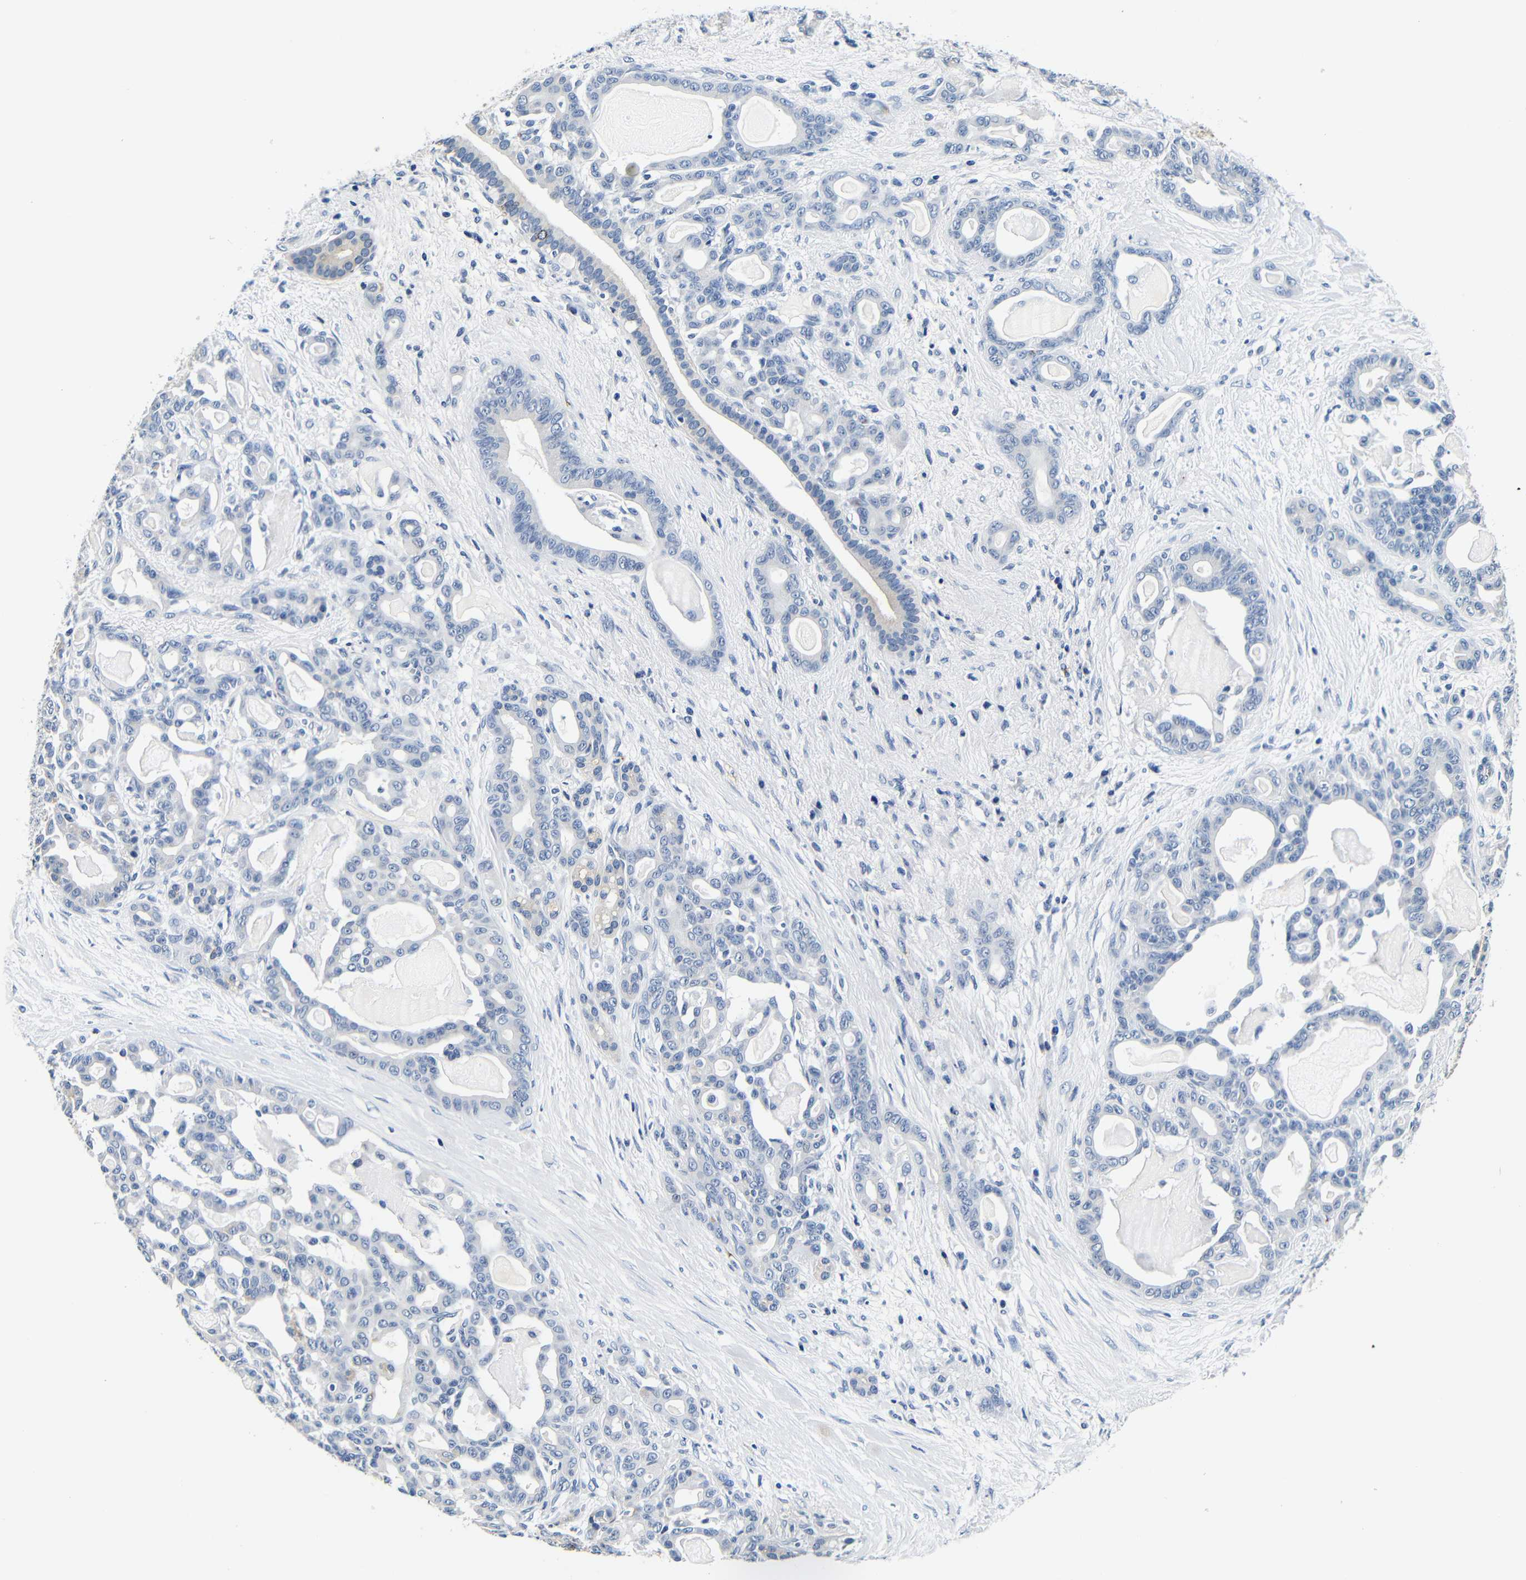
{"staining": {"intensity": "negative", "quantity": "none", "location": "none"}, "tissue": "pancreatic cancer", "cell_type": "Tumor cells", "image_type": "cancer", "snomed": [{"axis": "morphology", "description": "Adenocarcinoma, NOS"}, {"axis": "topography", "description": "Pancreas"}], "caption": "This is a micrograph of immunohistochemistry (IHC) staining of pancreatic cancer (adenocarcinoma), which shows no staining in tumor cells.", "gene": "GP1BA", "patient": {"sex": "male", "age": 63}}